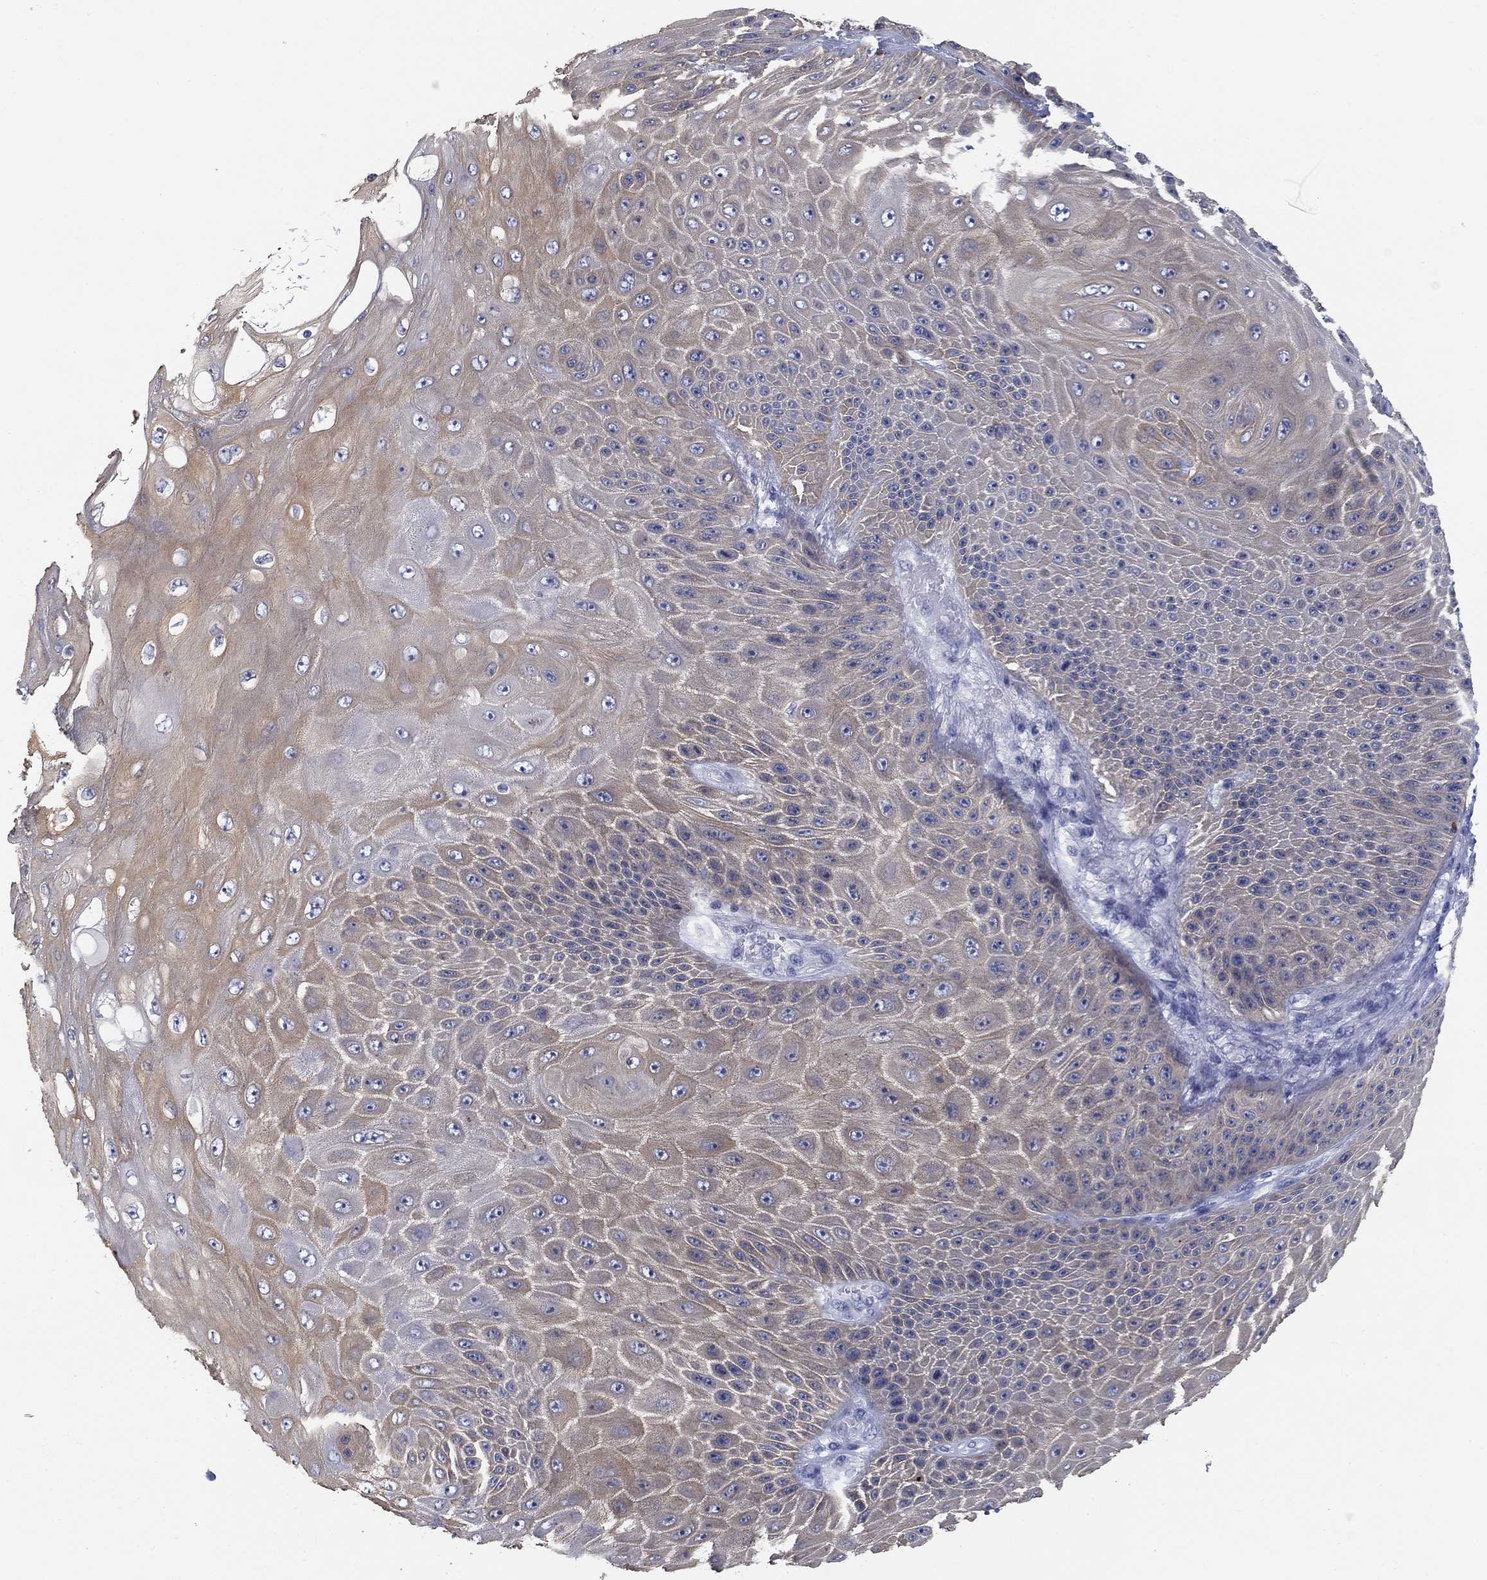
{"staining": {"intensity": "weak", "quantity": ">75%", "location": "cytoplasmic/membranous"}, "tissue": "skin cancer", "cell_type": "Tumor cells", "image_type": "cancer", "snomed": [{"axis": "morphology", "description": "Squamous cell carcinoma, NOS"}, {"axis": "topography", "description": "Skin"}], "caption": "Protein positivity by IHC reveals weak cytoplasmic/membranous staining in approximately >75% of tumor cells in skin squamous cell carcinoma.", "gene": "CLUL1", "patient": {"sex": "male", "age": 62}}